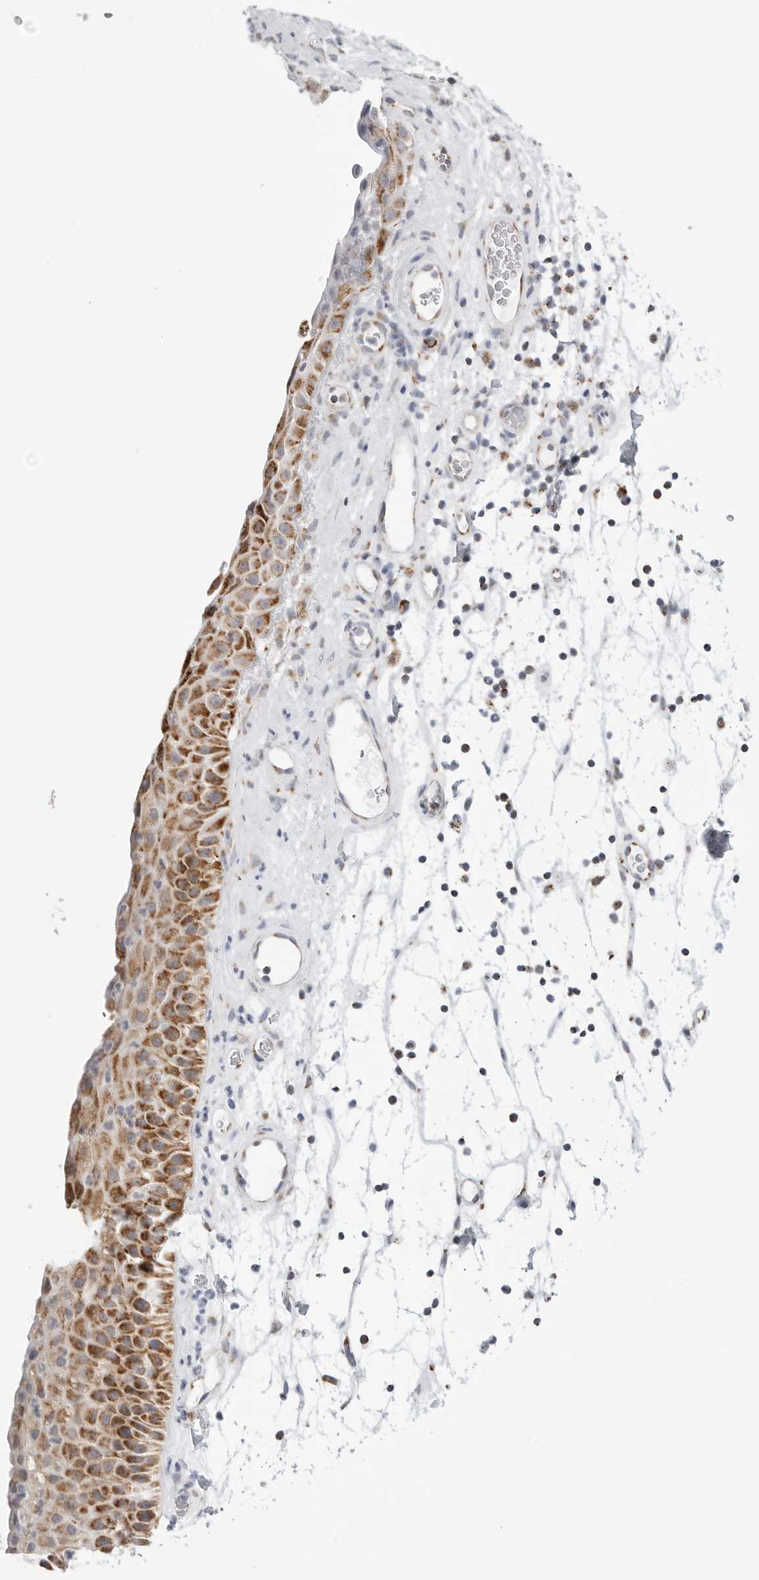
{"staining": {"intensity": "strong", "quantity": ">75%", "location": "cytoplasmic/membranous"}, "tissue": "nasopharynx", "cell_type": "Respiratory epithelial cells", "image_type": "normal", "snomed": [{"axis": "morphology", "description": "Normal tissue, NOS"}, {"axis": "topography", "description": "Nasopharynx"}], "caption": "IHC image of normal nasopharynx: human nasopharynx stained using IHC displays high levels of strong protein expression localized specifically in the cytoplasmic/membranous of respiratory epithelial cells, appearing as a cytoplasmic/membranous brown color.", "gene": "ATP5IF1", "patient": {"sex": "male", "age": 64}}